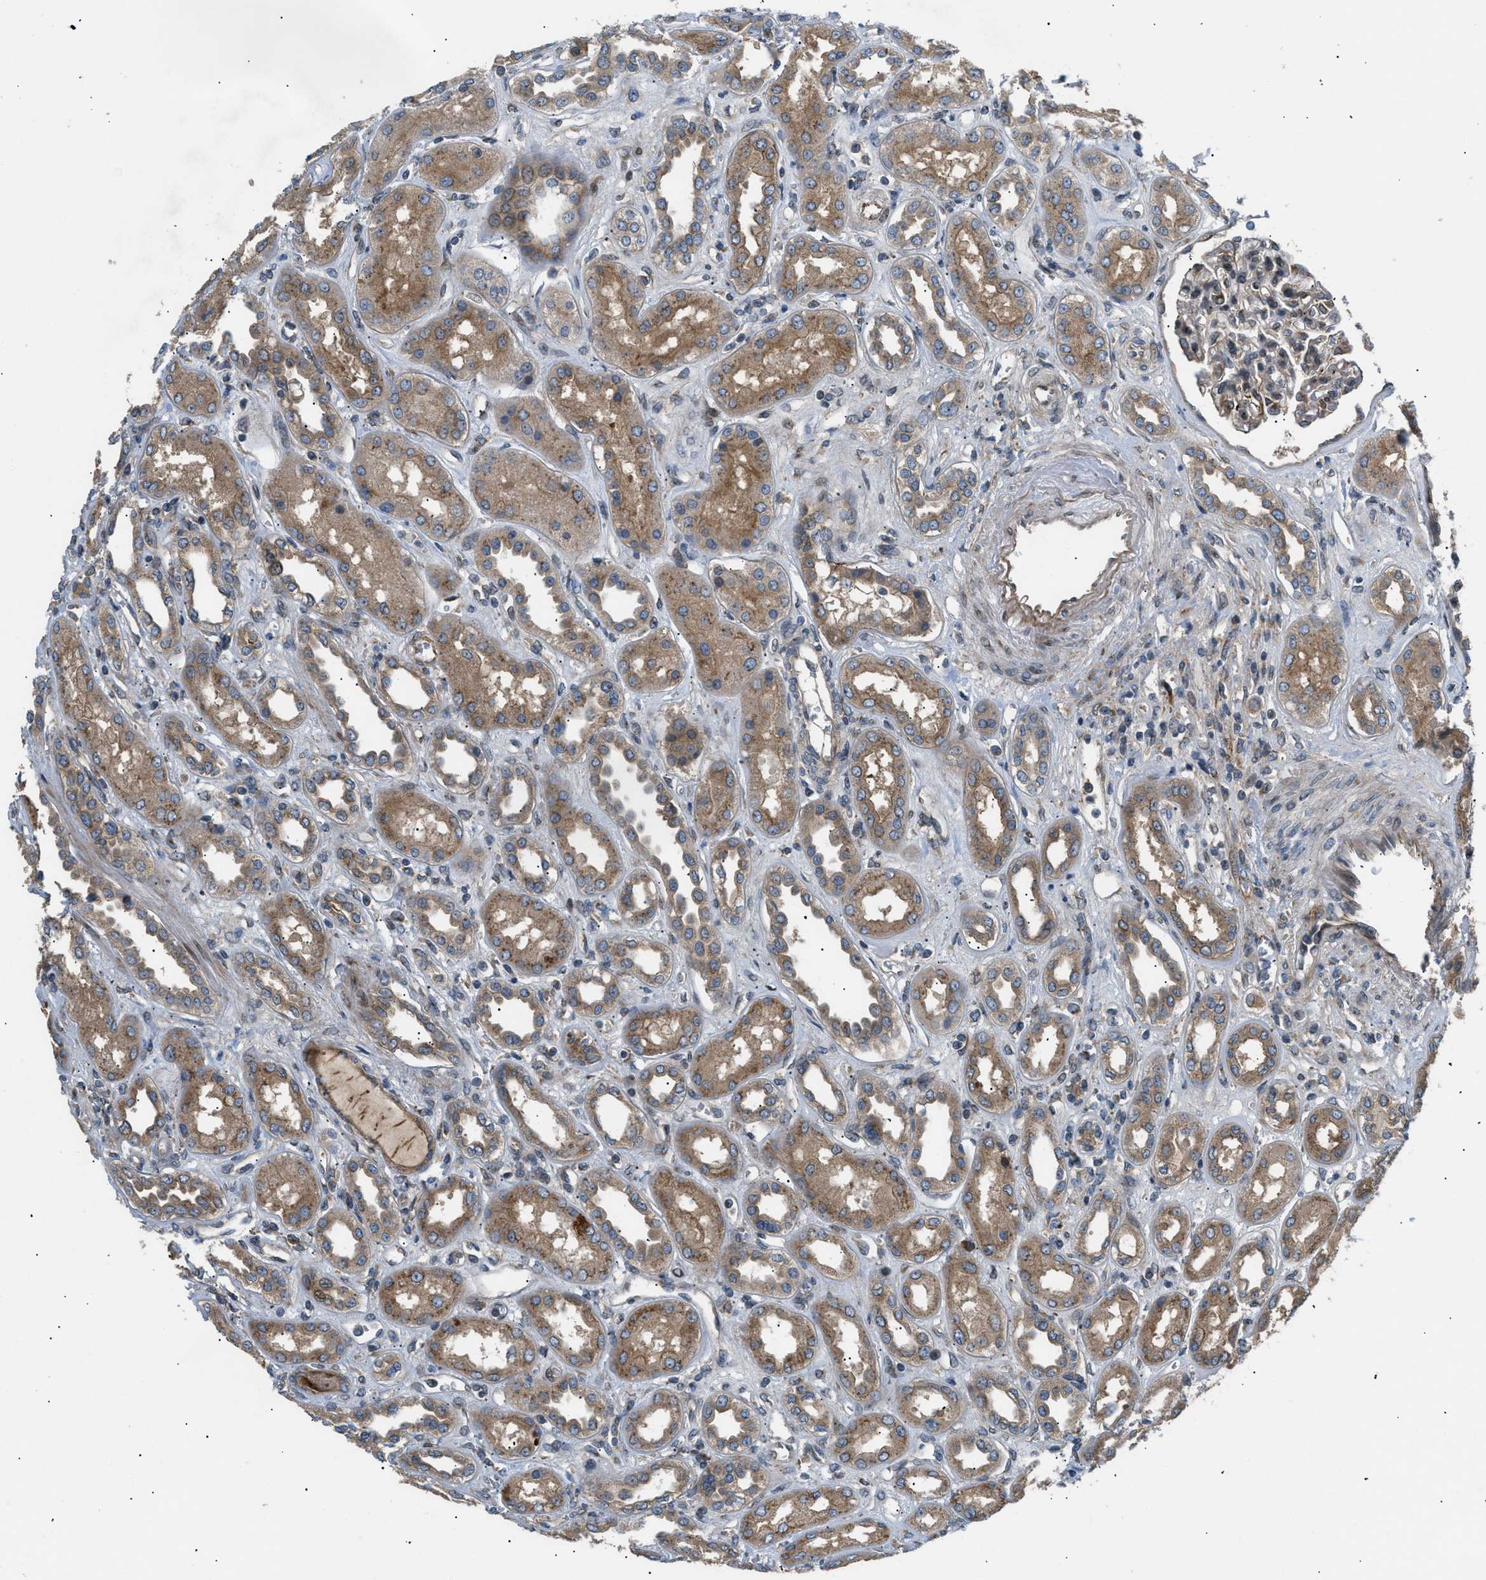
{"staining": {"intensity": "strong", "quantity": ">75%", "location": "cytoplasmic/membranous"}, "tissue": "kidney", "cell_type": "Cells in glomeruli", "image_type": "normal", "snomed": [{"axis": "morphology", "description": "Normal tissue, NOS"}, {"axis": "topography", "description": "Kidney"}], "caption": "Immunohistochemical staining of normal kidney exhibits >75% levels of strong cytoplasmic/membranous protein expression in approximately >75% of cells in glomeruli. (Stains: DAB in brown, nuclei in blue, Microscopy: brightfield microscopy at high magnification).", "gene": "LYSMD3", "patient": {"sex": "male", "age": 59}}